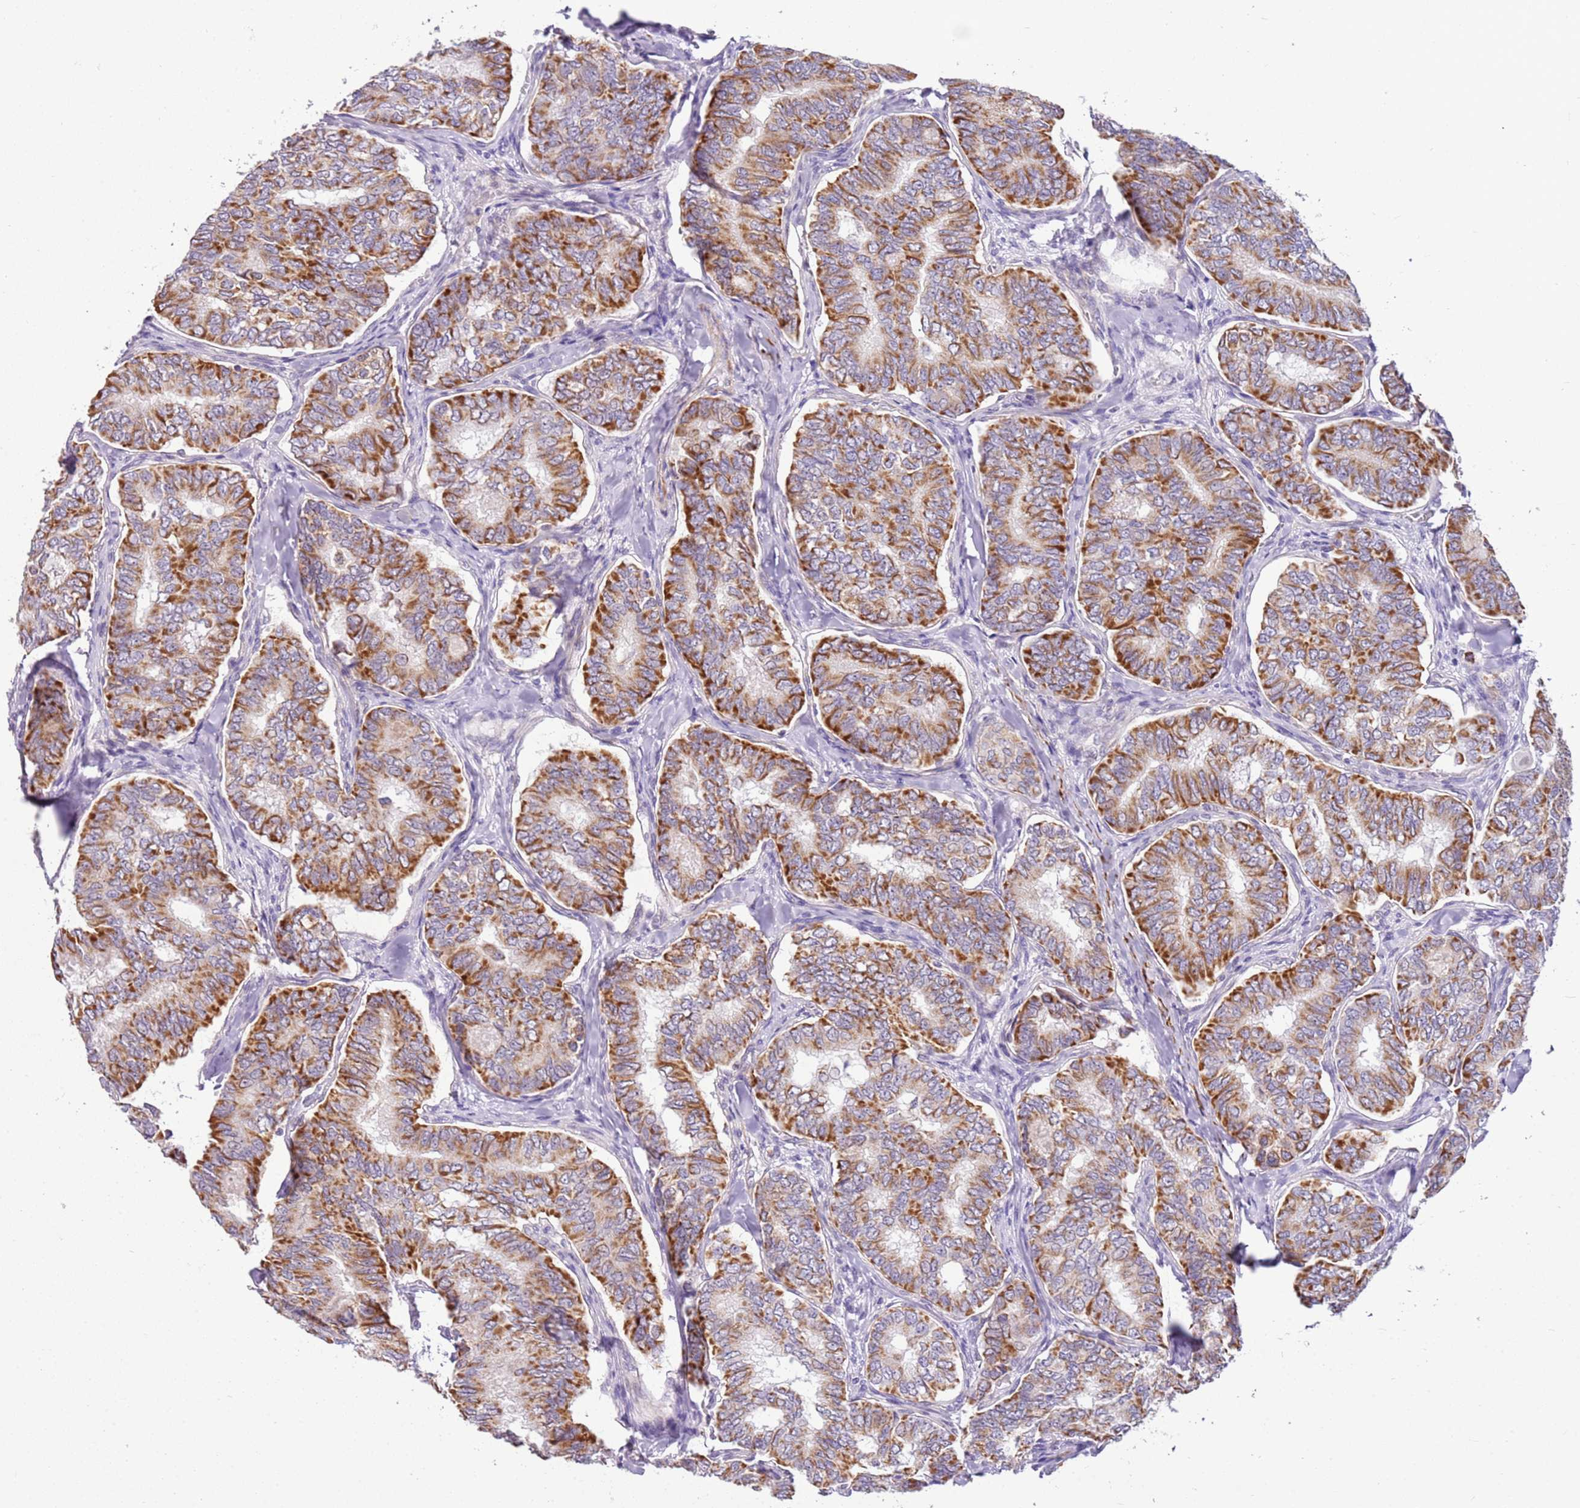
{"staining": {"intensity": "moderate", "quantity": ">75%", "location": "cytoplasmic/membranous"}, "tissue": "thyroid cancer", "cell_type": "Tumor cells", "image_type": "cancer", "snomed": [{"axis": "morphology", "description": "Papillary adenocarcinoma, NOS"}, {"axis": "topography", "description": "Thyroid gland"}], "caption": "IHC histopathology image of neoplastic tissue: thyroid cancer (papillary adenocarcinoma) stained using immunohistochemistry reveals medium levels of moderate protein expression localized specifically in the cytoplasmic/membranous of tumor cells, appearing as a cytoplasmic/membranous brown color.", "gene": "SMIM4", "patient": {"sex": "female", "age": 35}}